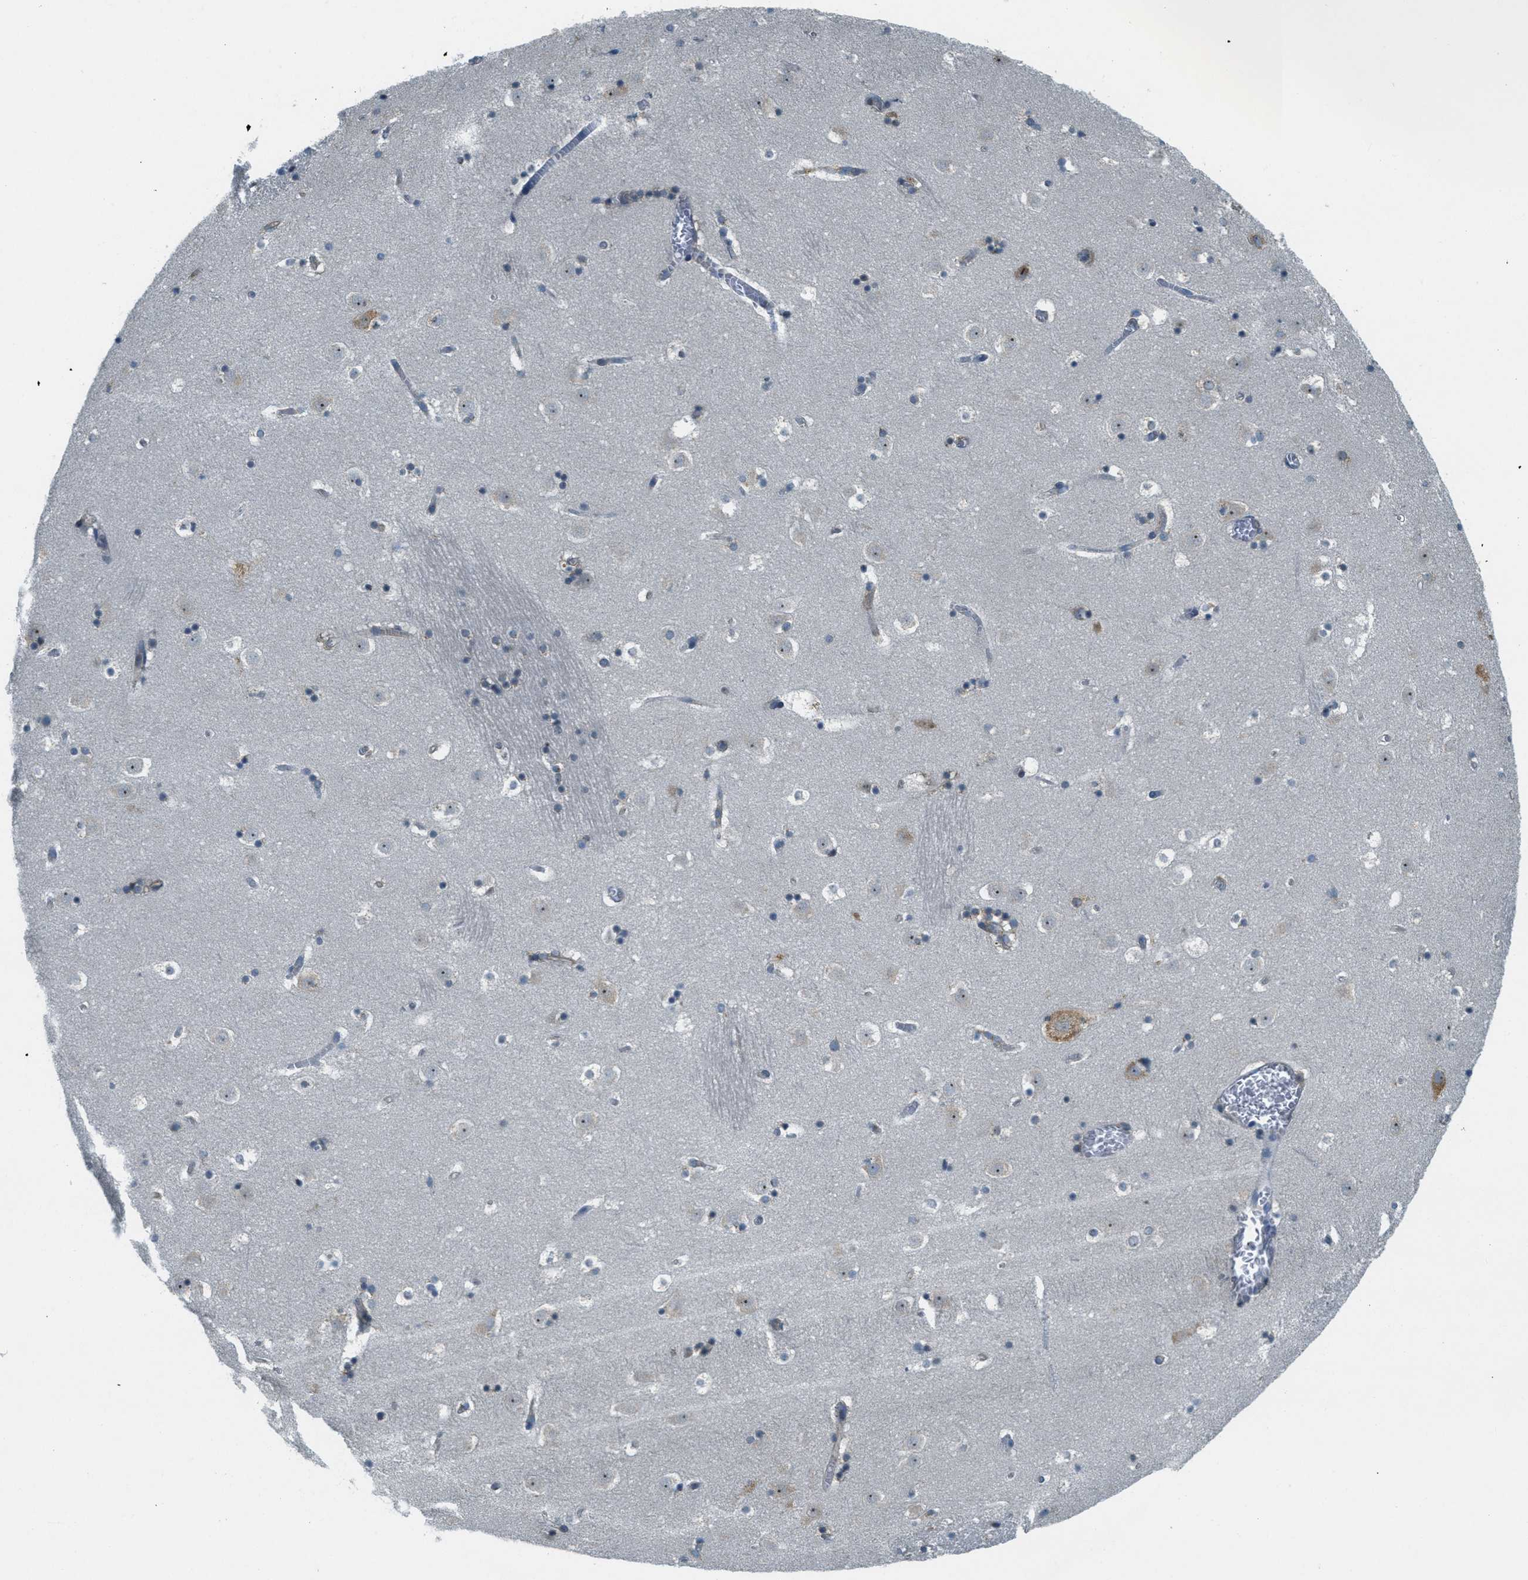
{"staining": {"intensity": "weak", "quantity": "<25%", "location": "cytoplasmic/membranous"}, "tissue": "caudate", "cell_type": "Glial cells", "image_type": "normal", "snomed": [{"axis": "morphology", "description": "Normal tissue, NOS"}, {"axis": "topography", "description": "Lateral ventricle wall"}], "caption": "High magnification brightfield microscopy of benign caudate stained with DAB (brown) and counterstained with hematoxylin (blue): glial cells show no significant positivity.", "gene": "ABCF1", "patient": {"sex": "male", "age": 45}}